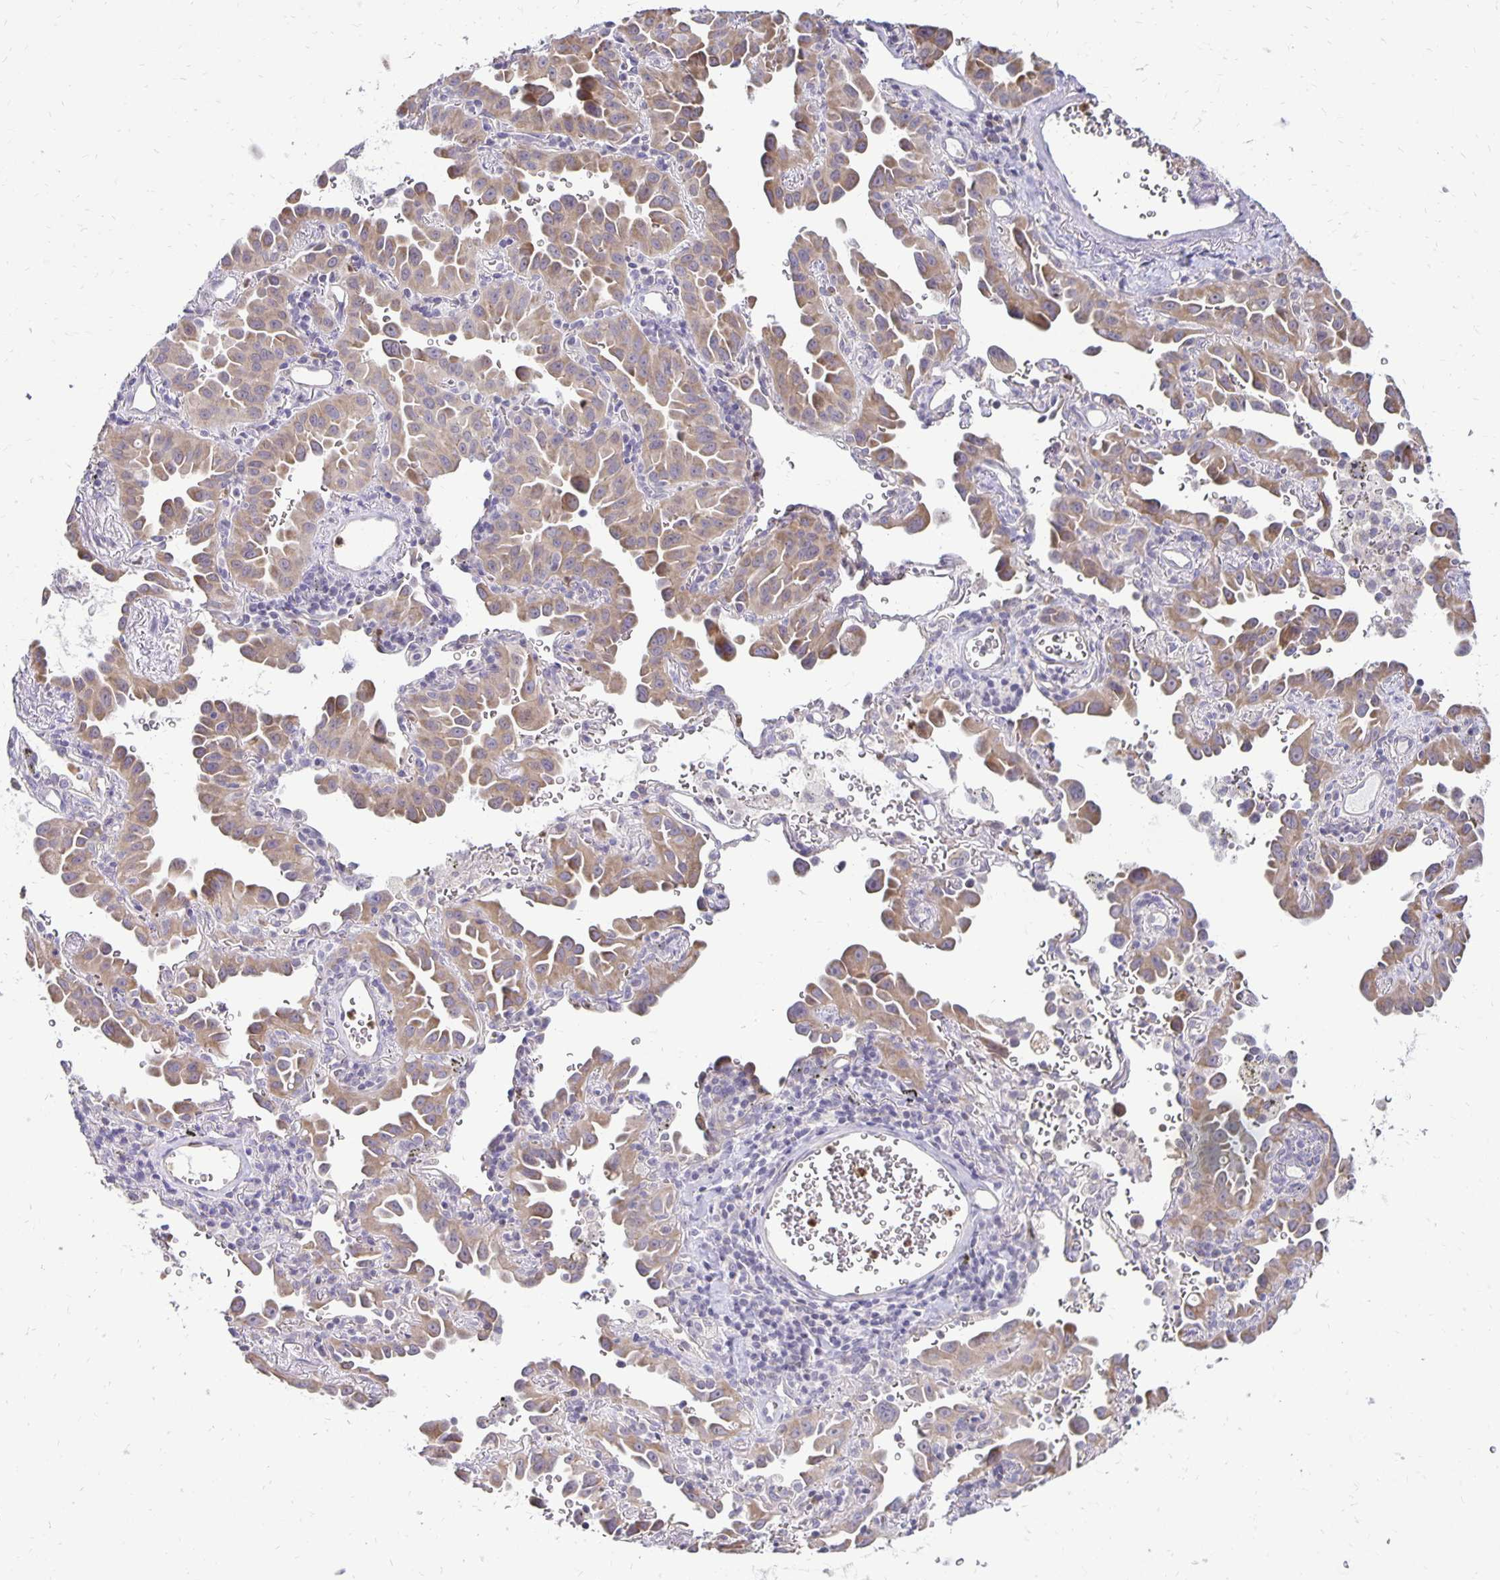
{"staining": {"intensity": "moderate", "quantity": ">75%", "location": "cytoplasmic/membranous"}, "tissue": "lung cancer", "cell_type": "Tumor cells", "image_type": "cancer", "snomed": [{"axis": "morphology", "description": "Adenocarcinoma, NOS"}, {"axis": "topography", "description": "Lung"}], "caption": "Protein staining demonstrates moderate cytoplasmic/membranous positivity in about >75% of tumor cells in adenocarcinoma (lung).", "gene": "FN3K", "patient": {"sex": "male", "age": 68}}